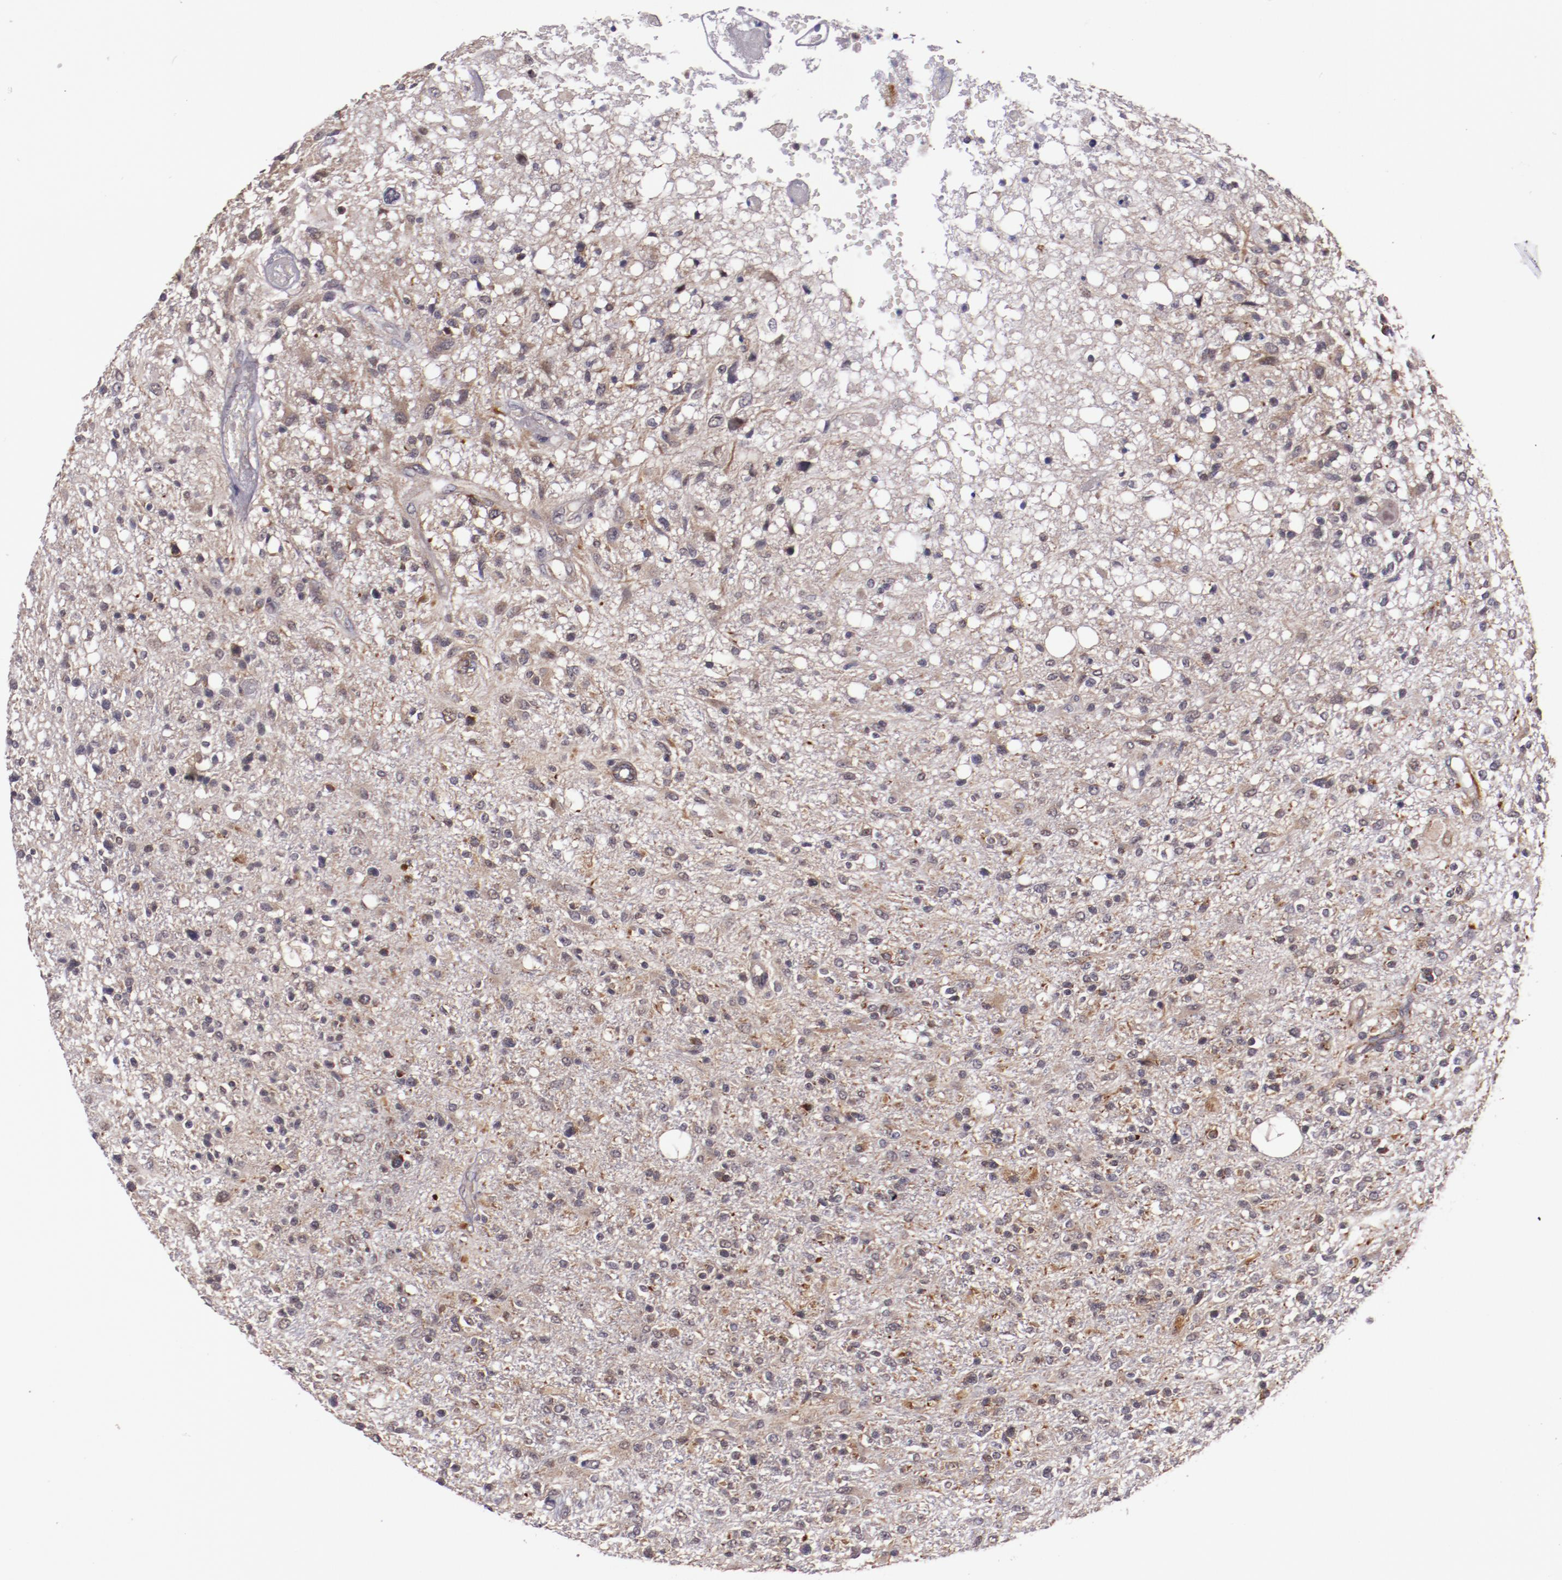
{"staining": {"intensity": "weak", "quantity": ">75%", "location": "cytoplasmic/membranous"}, "tissue": "glioma", "cell_type": "Tumor cells", "image_type": "cancer", "snomed": [{"axis": "morphology", "description": "Glioma, malignant, High grade"}, {"axis": "topography", "description": "Cerebral cortex"}], "caption": "A high-resolution histopathology image shows immunohistochemistry staining of glioma, which shows weak cytoplasmic/membranous staining in approximately >75% of tumor cells.", "gene": "FTSJ1", "patient": {"sex": "male", "age": 76}}